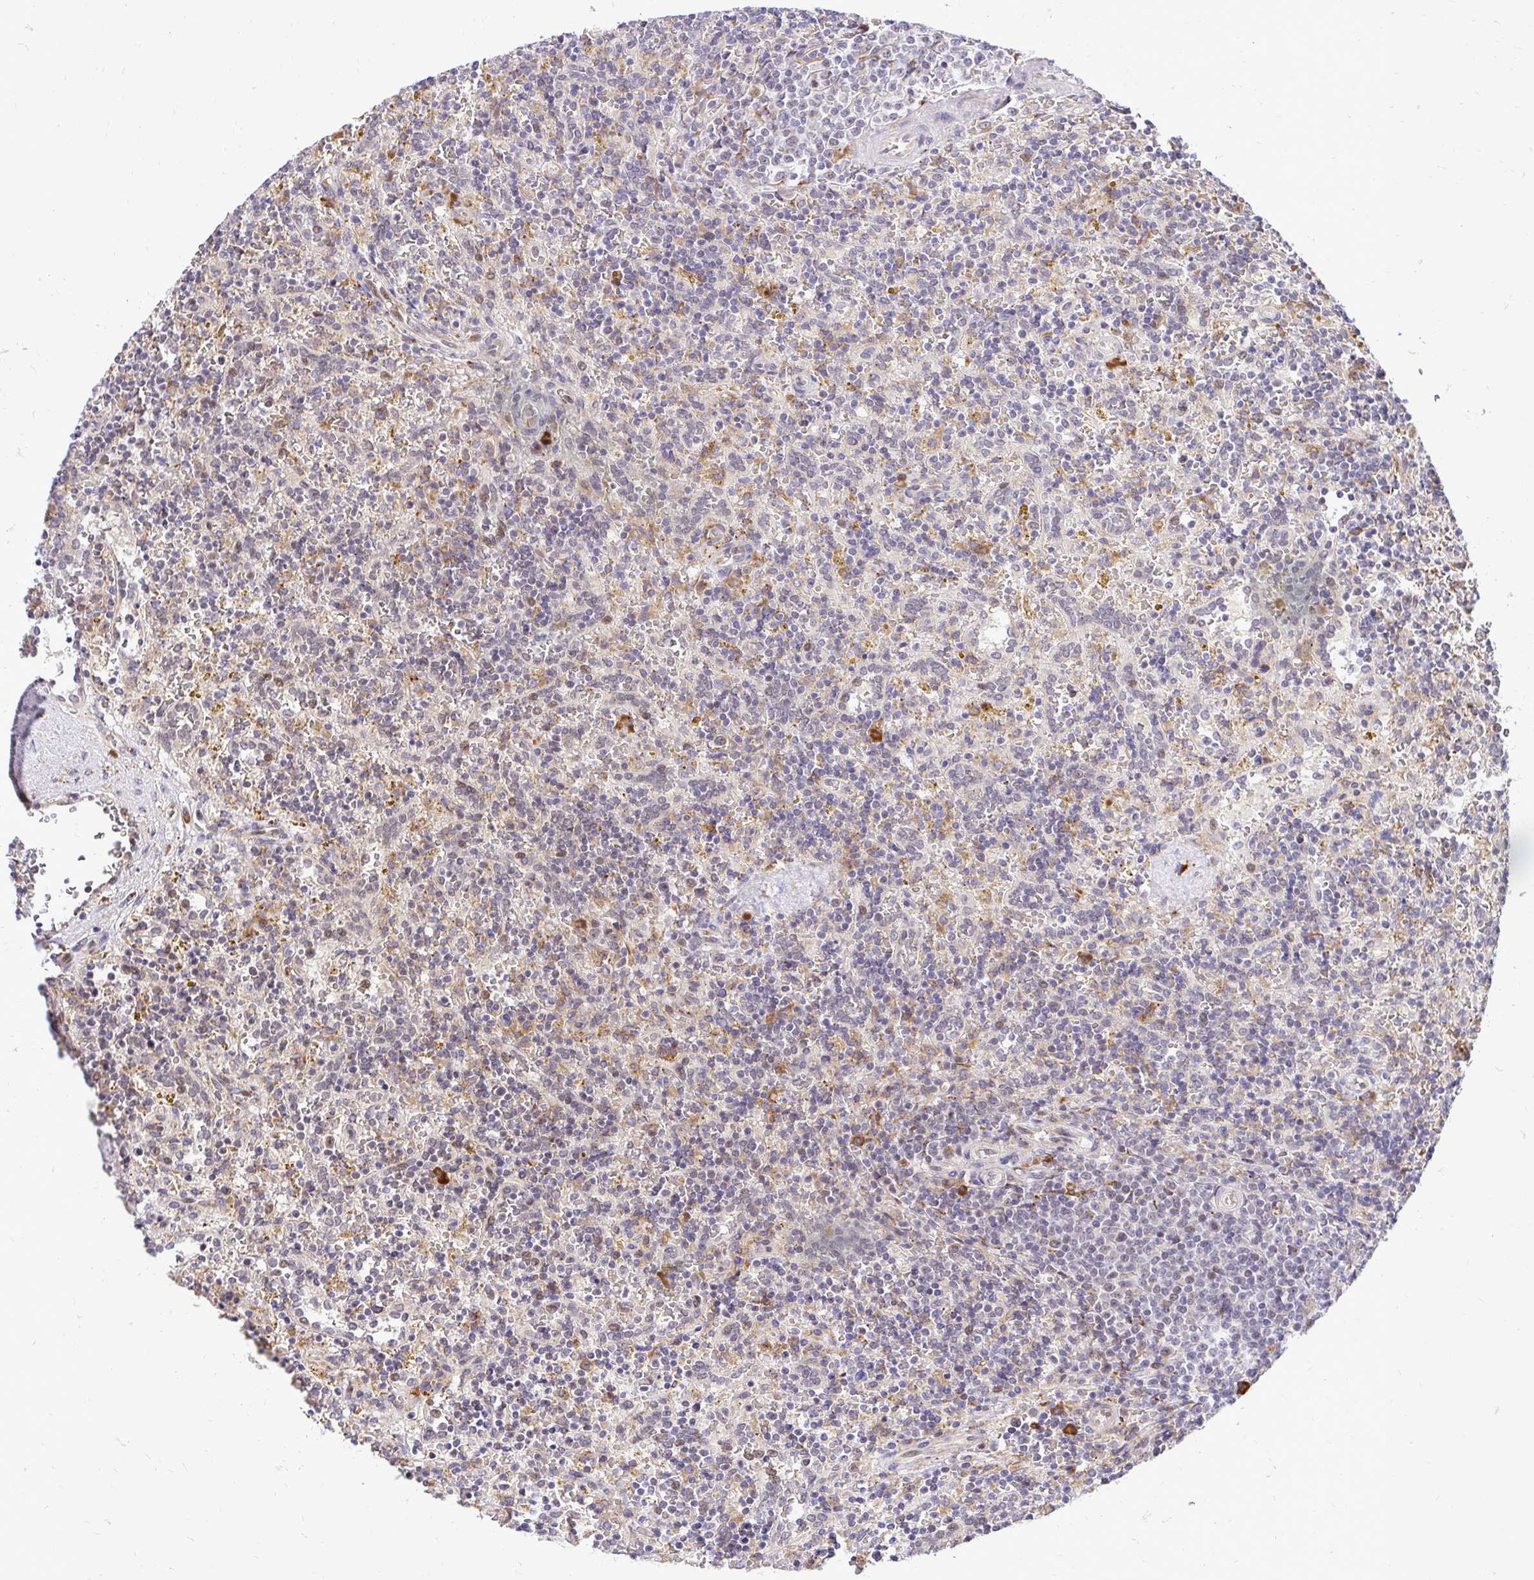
{"staining": {"intensity": "negative", "quantity": "none", "location": "none"}, "tissue": "lymphoma", "cell_type": "Tumor cells", "image_type": "cancer", "snomed": [{"axis": "morphology", "description": "Malignant lymphoma, non-Hodgkin's type, Low grade"}, {"axis": "topography", "description": "Spleen"}], "caption": "This is an IHC photomicrograph of lymphoma. There is no positivity in tumor cells.", "gene": "NAALAD2", "patient": {"sex": "male", "age": 67}}